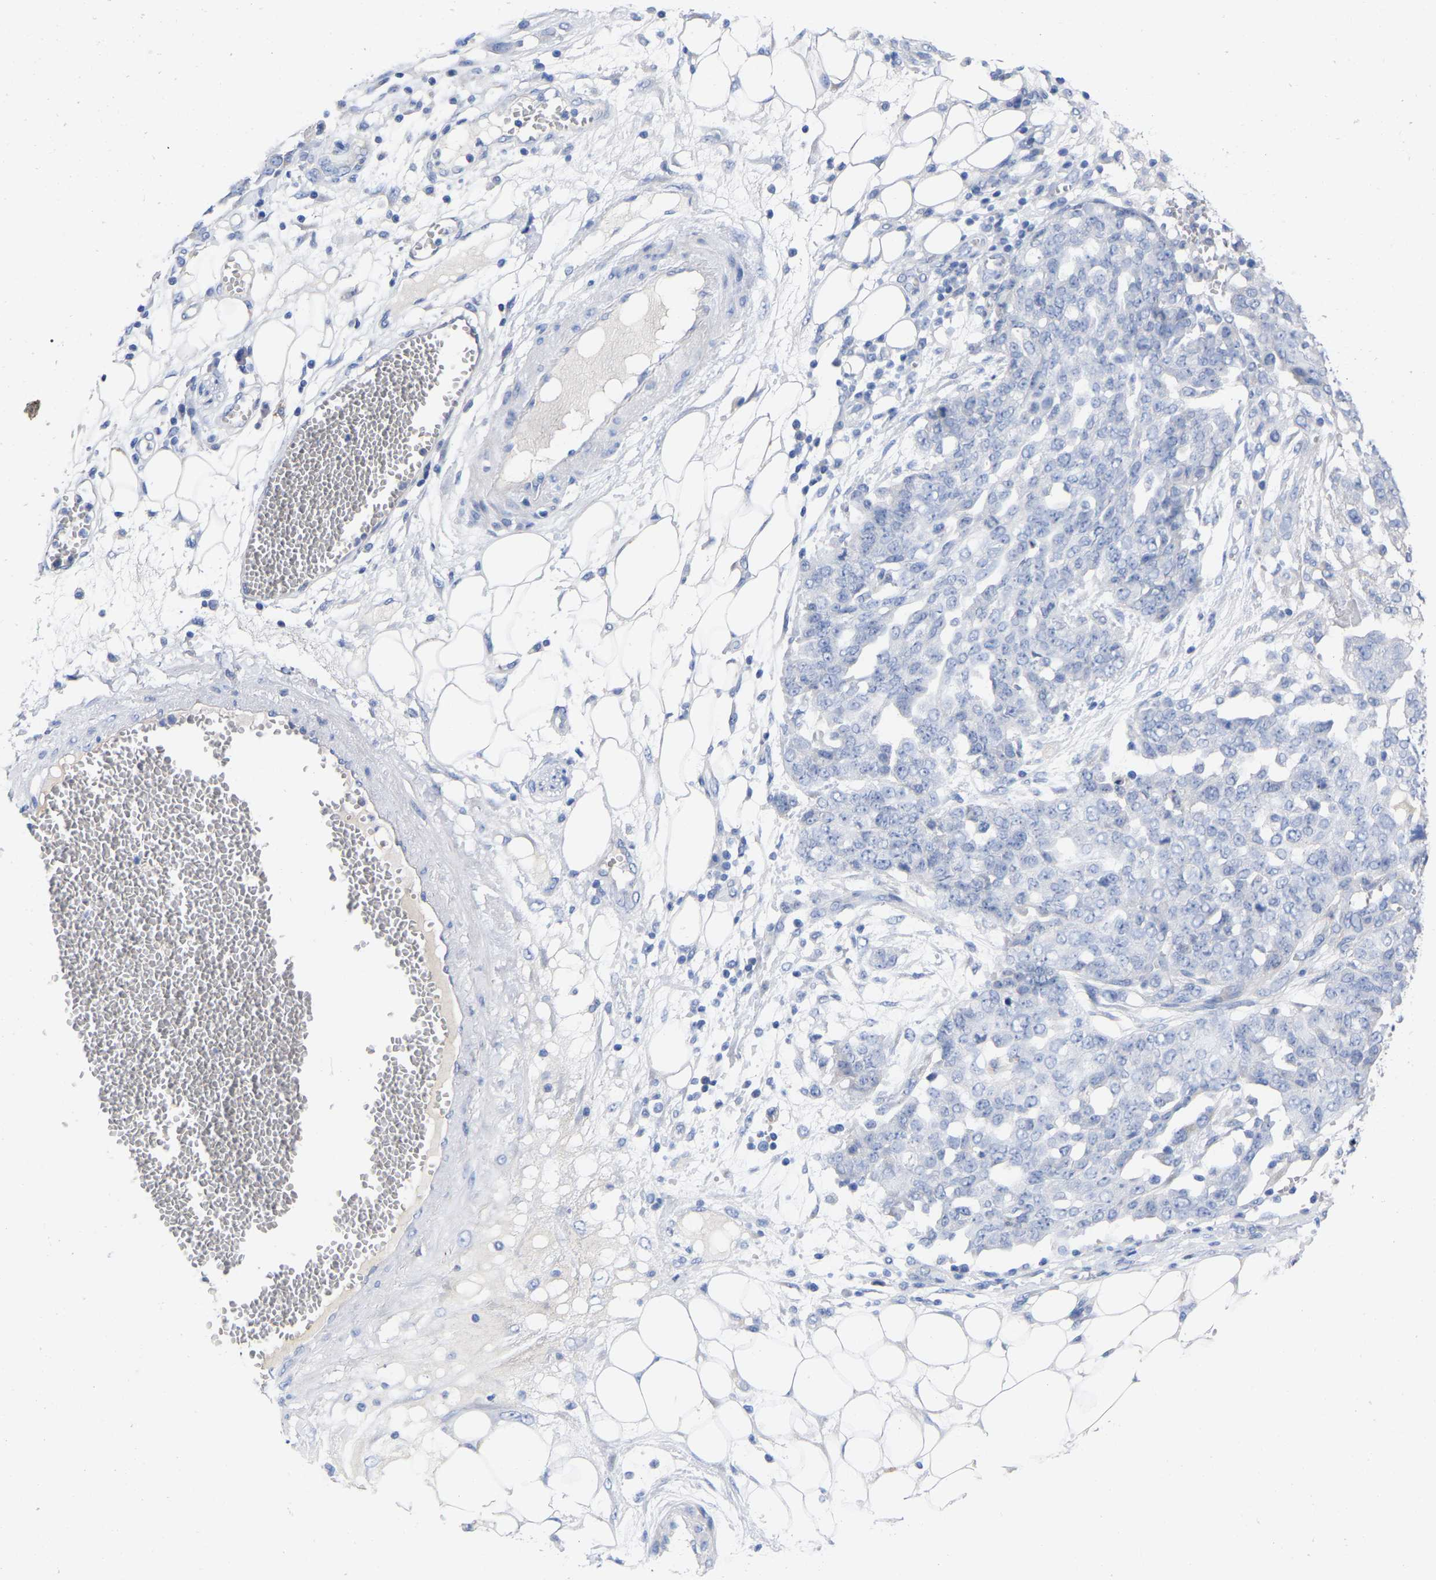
{"staining": {"intensity": "negative", "quantity": "none", "location": "none"}, "tissue": "ovarian cancer", "cell_type": "Tumor cells", "image_type": "cancer", "snomed": [{"axis": "morphology", "description": "Cystadenocarcinoma, serous, NOS"}, {"axis": "topography", "description": "Soft tissue"}, {"axis": "topography", "description": "Ovary"}], "caption": "Ovarian cancer was stained to show a protein in brown. There is no significant positivity in tumor cells. Nuclei are stained in blue.", "gene": "HAPLN1", "patient": {"sex": "female", "age": 57}}